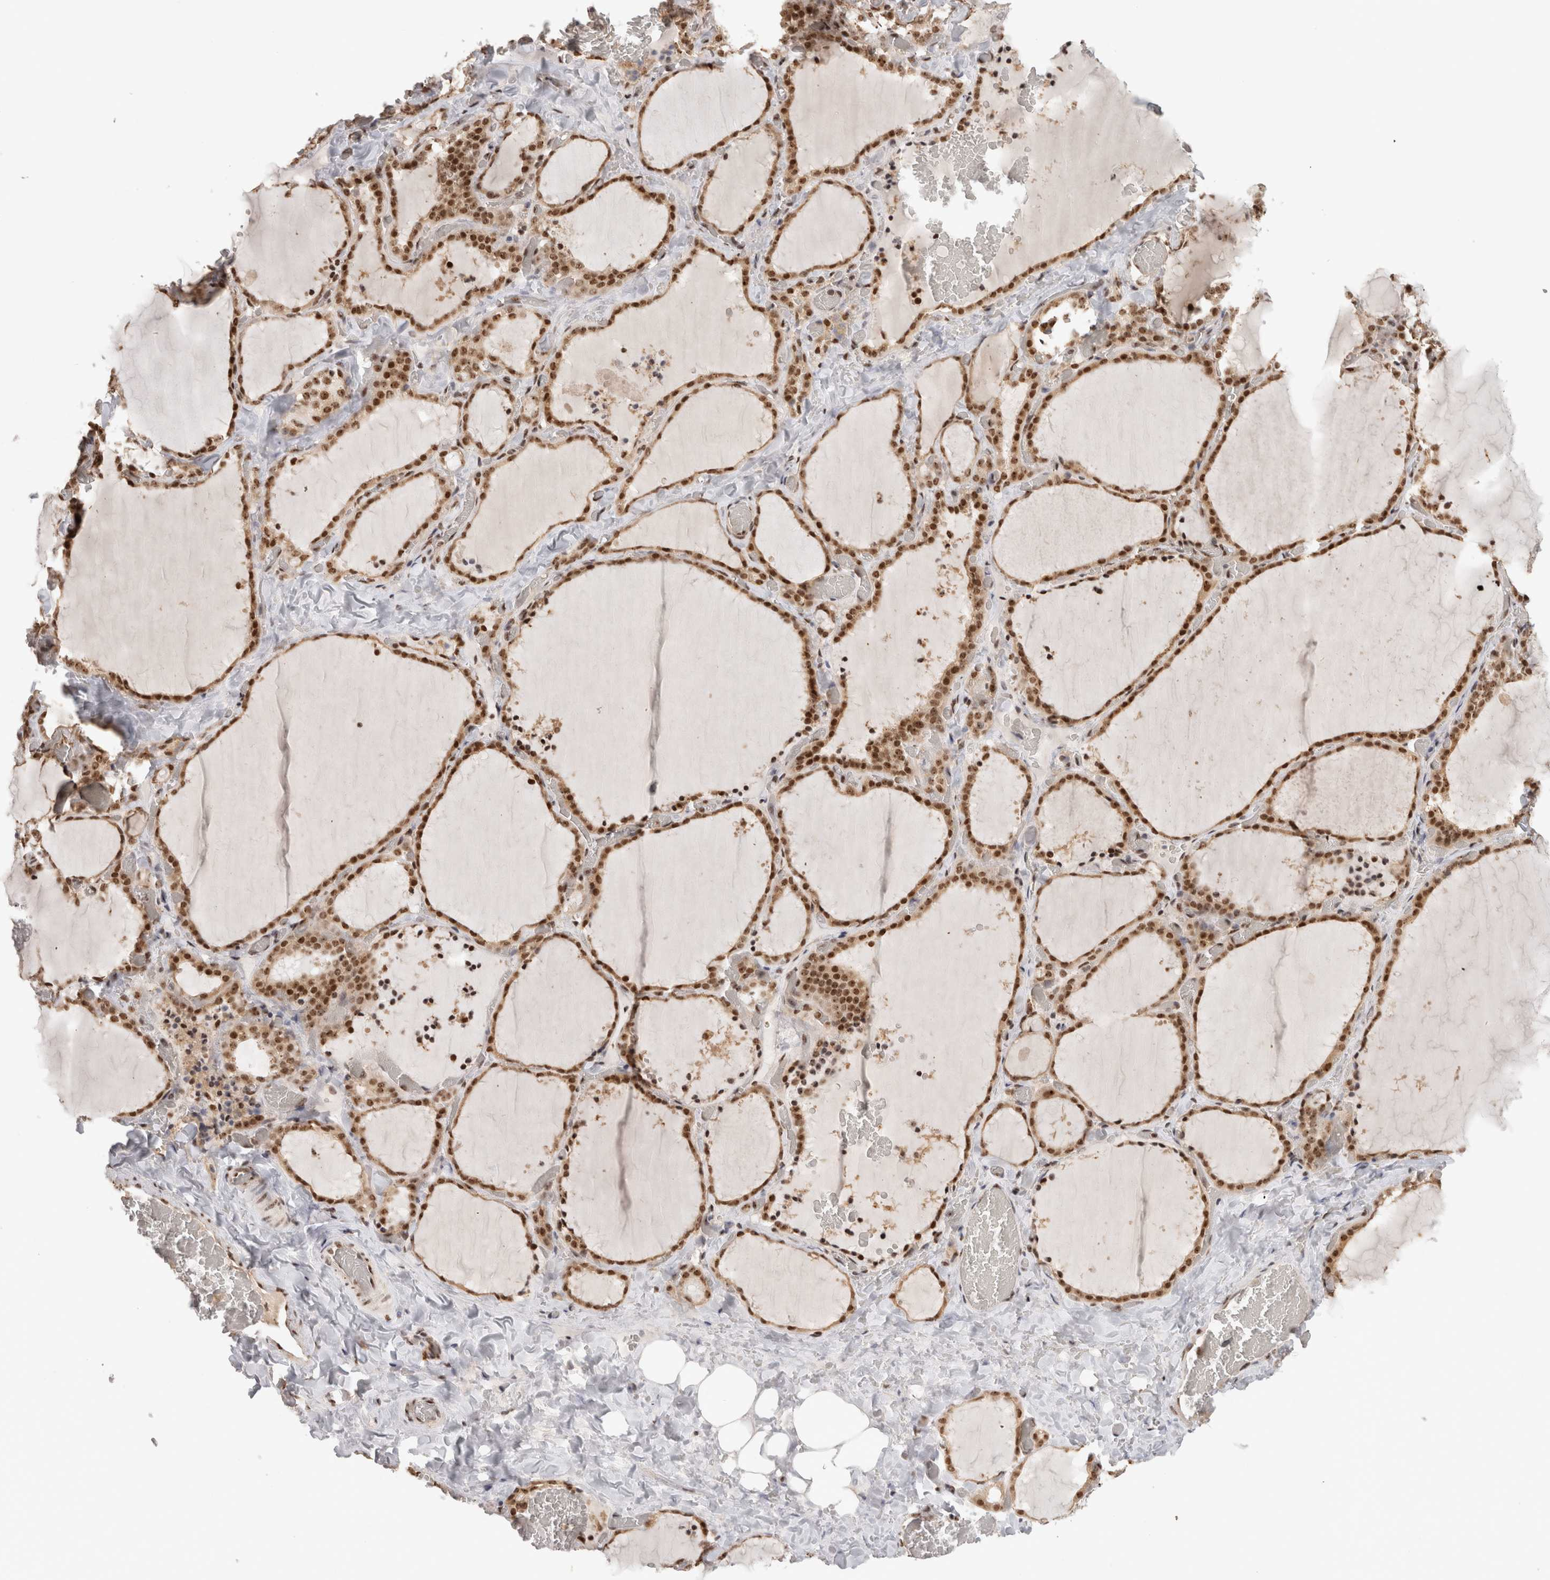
{"staining": {"intensity": "strong", "quantity": ">75%", "location": "nuclear"}, "tissue": "thyroid gland", "cell_type": "Glandular cells", "image_type": "normal", "snomed": [{"axis": "morphology", "description": "Normal tissue, NOS"}, {"axis": "topography", "description": "Thyroid gland"}], "caption": "An image showing strong nuclear expression in about >75% of glandular cells in benign thyroid gland, as visualized by brown immunohistochemical staining.", "gene": "EBNA1BP2", "patient": {"sex": "female", "age": 22}}